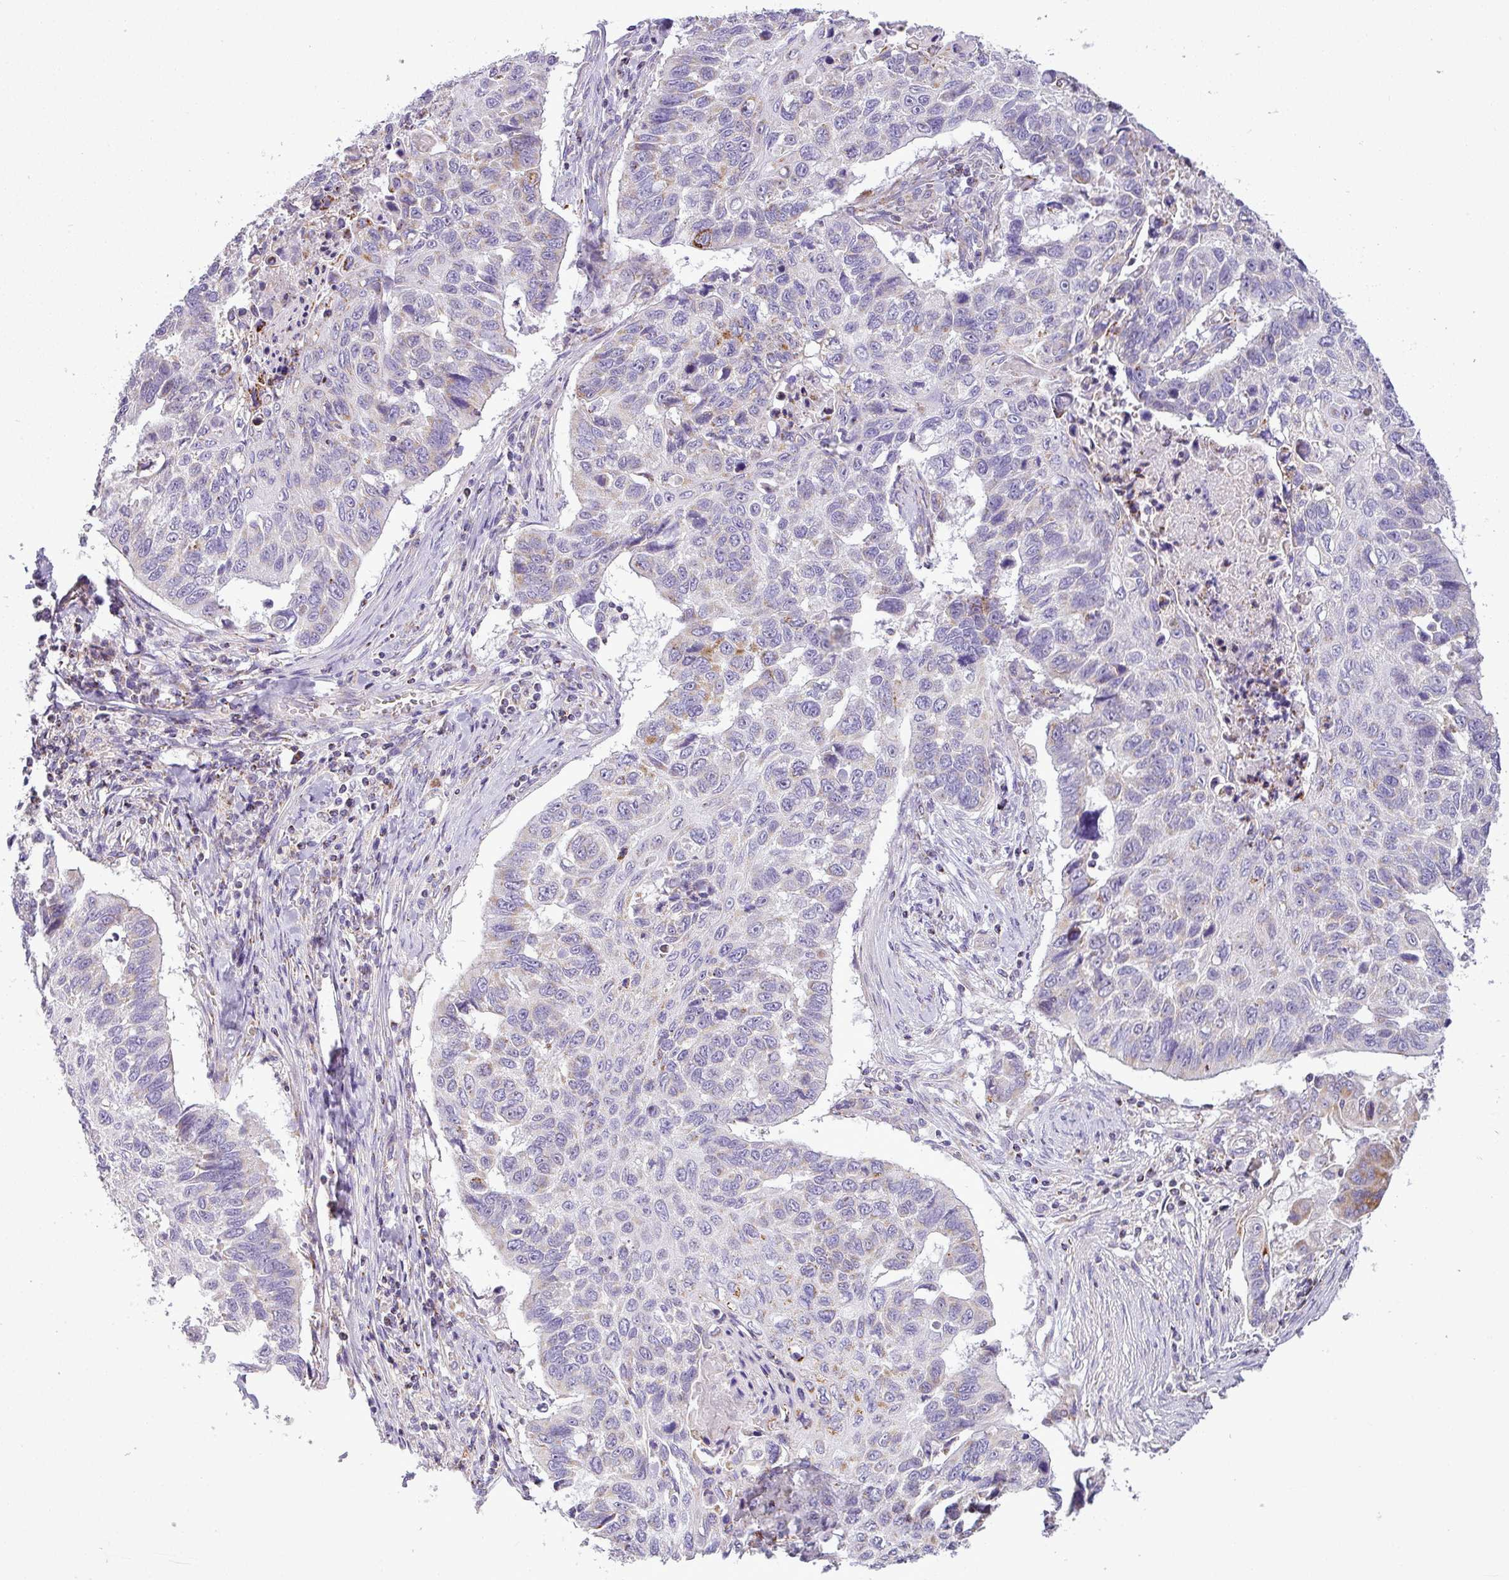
{"staining": {"intensity": "moderate", "quantity": "<25%", "location": "cytoplasmic/membranous"}, "tissue": "lung cancer", "cell_type": "Tumor cells", "image_type": "cancer", "snomed": [{"axis": "morphology", "description": "Squamous cell carcinoma, NOS"}, {"axis": "topography", "description": "Lung"}], "caption": "IHC micrograph of neoplastic tissue: squamous cell carcinoma (lung) stained using immunohistochemistry exhibits low levels of moderate protein expression localized specifically in the cytoplasmic/membranous of tumor cells, appearing as a cytoplasmic/membranous brown color.", "gene": "ZNF81", "patient": {"sex": "male", "age": 62}}